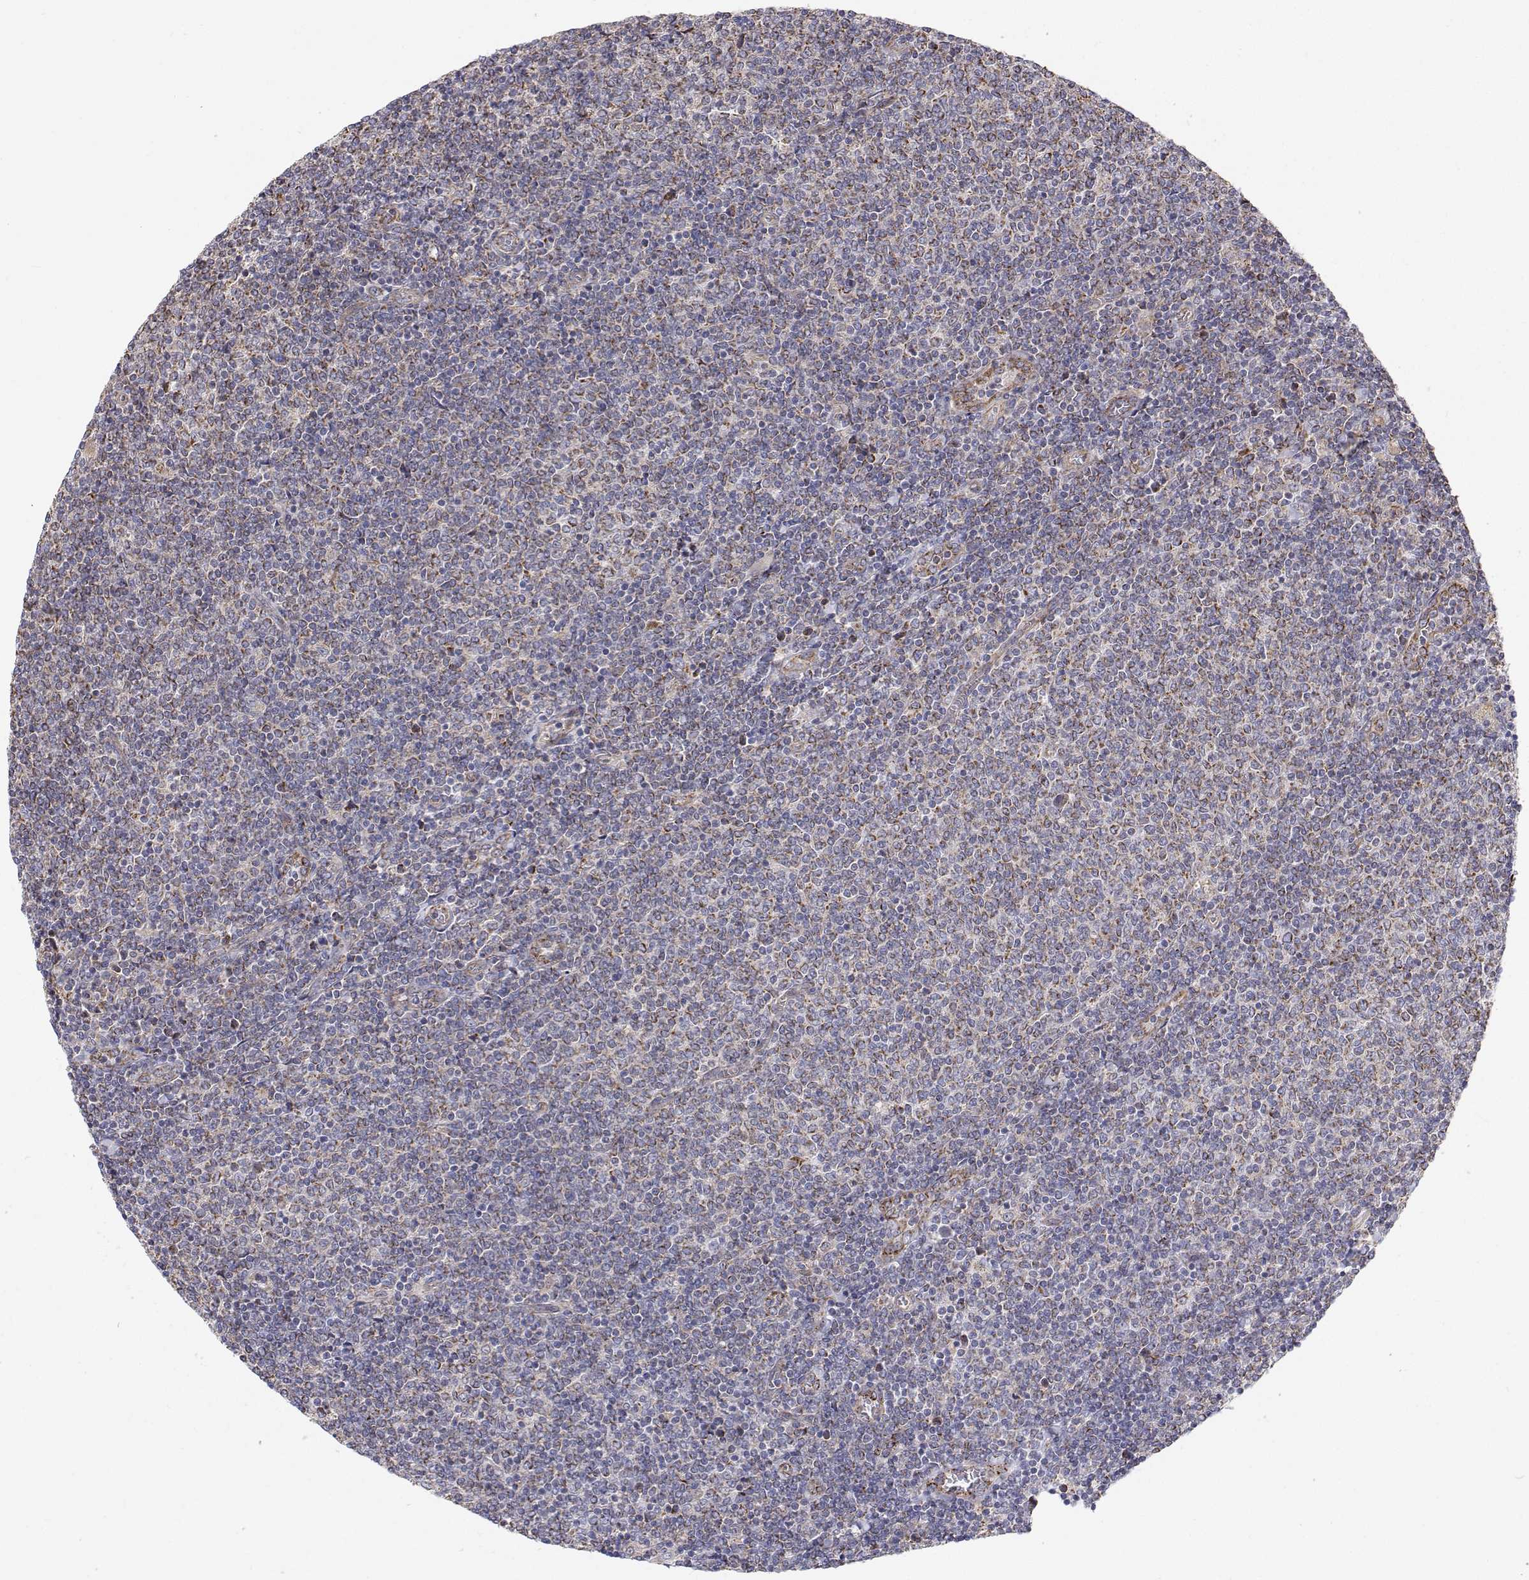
{"staining": {"intensity": "weak", "quantity": "<25%", "location": "cytoplasmic/membranous"}, "tissue": "lymphoma", "cell_type": "Tumor cells", "image_type": "cancer", "snomed": [{"axis": "morphology", "description": "Malignant lymphoma, non-Hodgkin's type, Low grade"}, {"axis": "topography", "description": "Lymph node"}], "caption": "DAB immunohistochemical staining of human lymphoma displays no significant staining in tumor cells.", "gene": "SPICE1", "patient": {"sex": "male", "age": 52}}